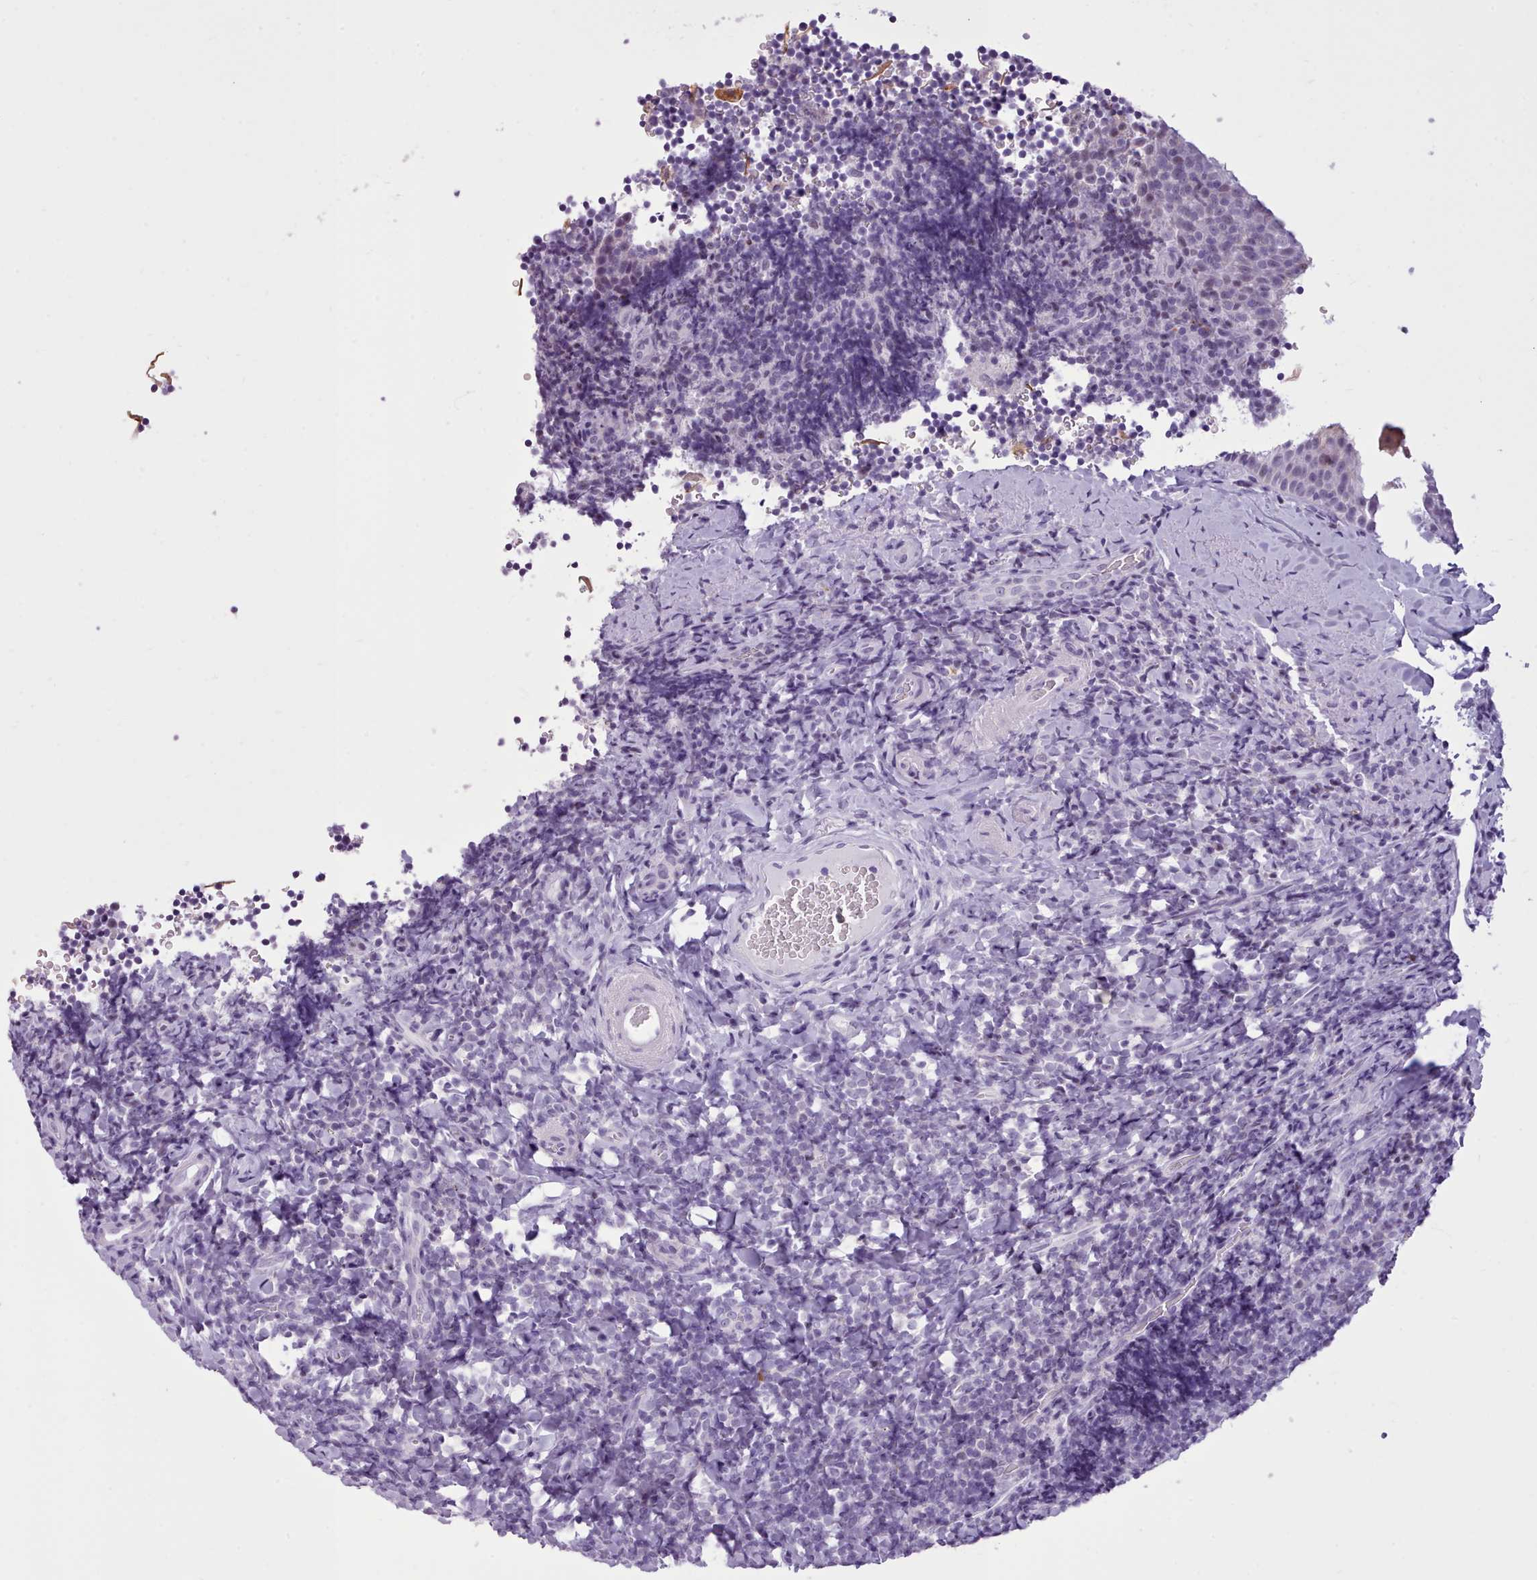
{"staining": {"intensity": "negative", "quantity": "none", "location": "none"}, "tissue": "tonsil", "cell_type": "Germinal center cells", "image_type": "normal", "snomed": [{"axis": "morphology", "description": "Normal tissue, NOS"}, {"axis": "topography", "description": "Tonsil"}], "caption": "Tonsil stained for a protein using immunohistochemistry displays no positivity germinal center cells.", "gene": "FBXO48", "patient": {"sex": "male", "age": 27}}